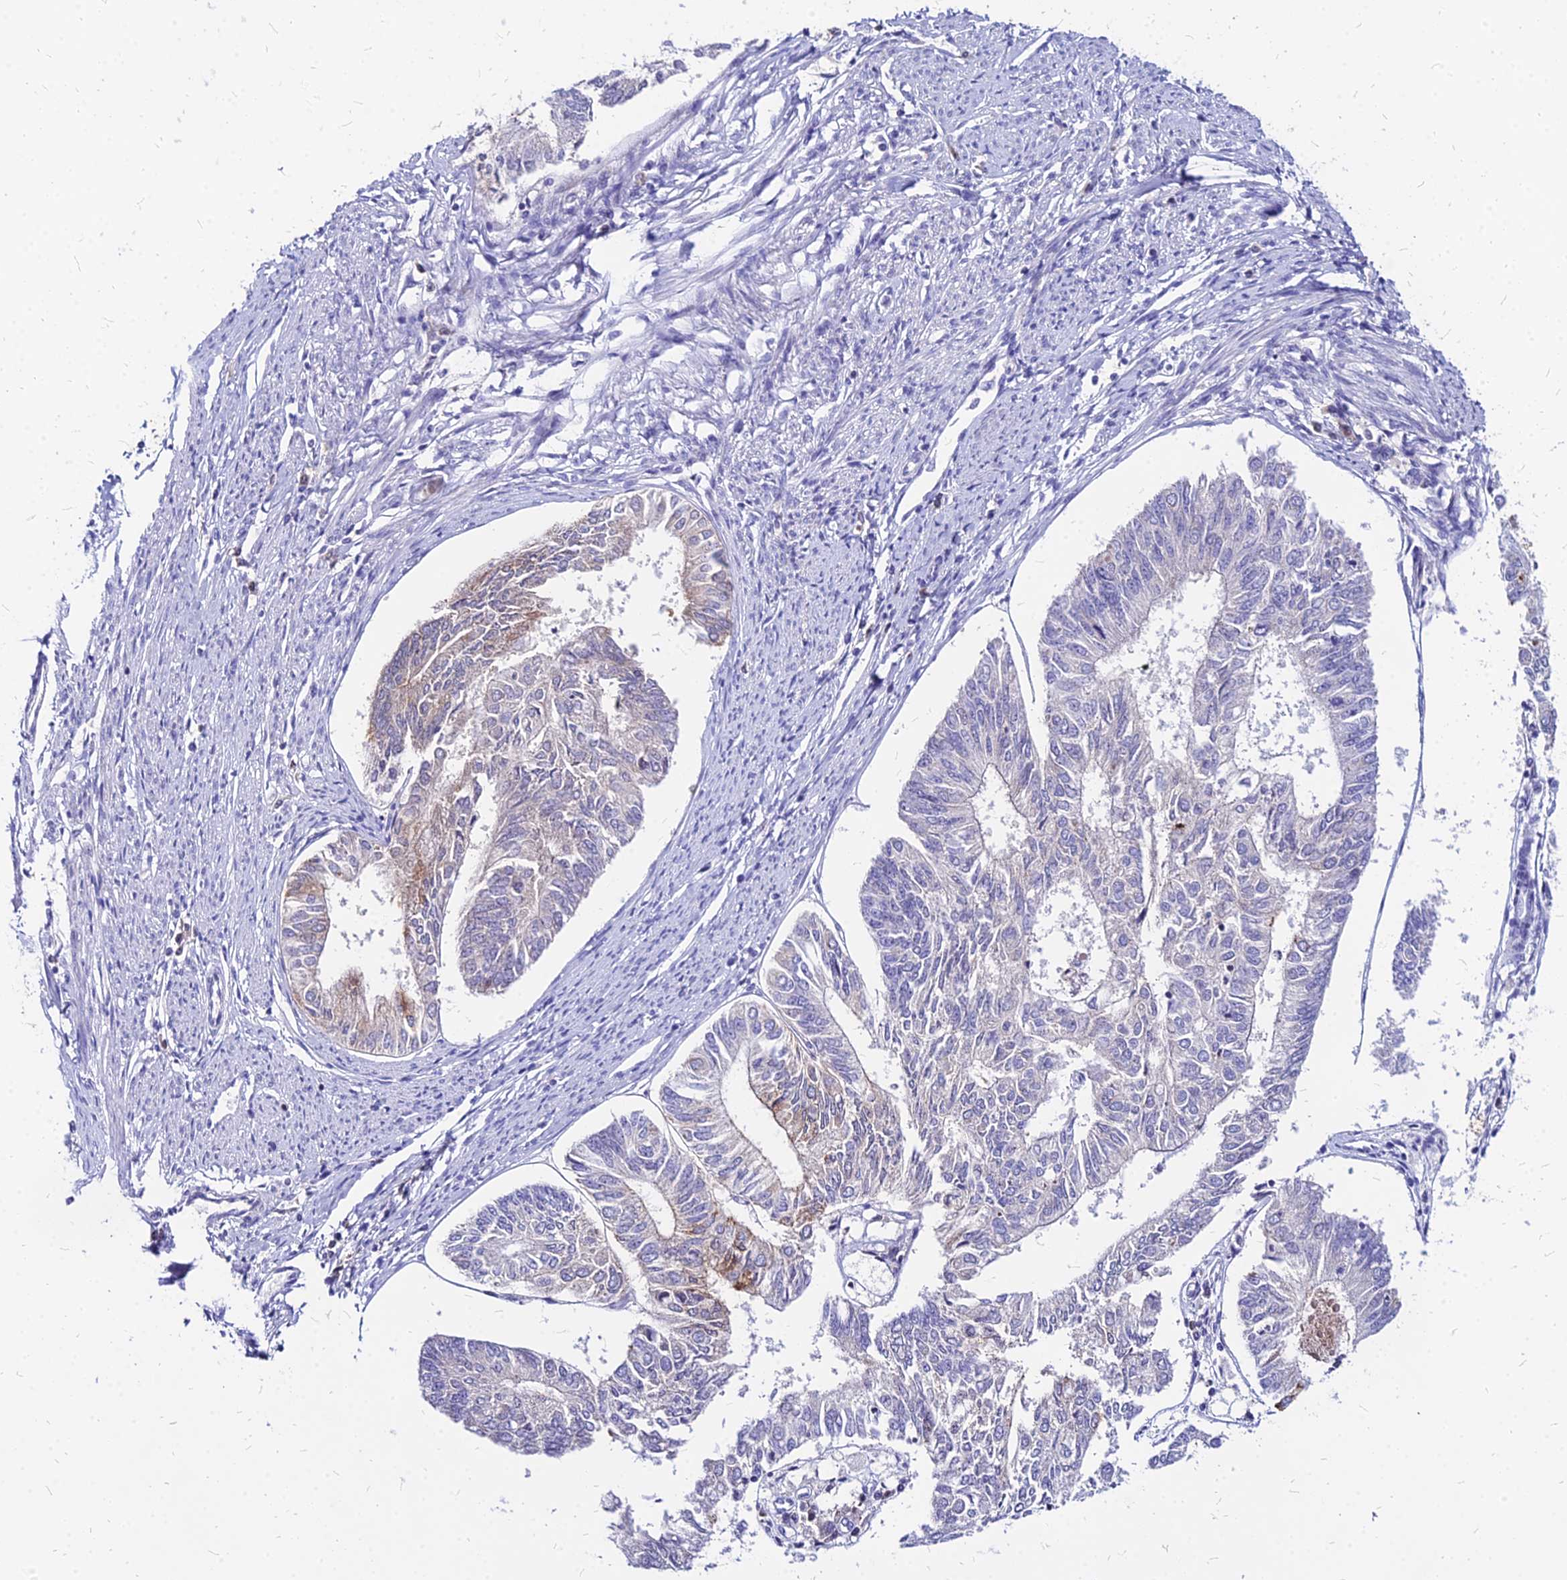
{"staining": {"intensity": "weak", "quantity": "<25%", "location": "cytoplasmic/membranous"}, "tissue": "endometrial cancer", "cell_type": "Tumor cells", "image_type": "cancer", "snomed": [{"axis": "morphology", "description": "Adenocarcinoma, NOS"}, {"axis": "topography", "description": "Endometrium"}], "caption": "Immunohistochemistry image of neoplastic tissue: human endometrial cancer (adenocarcinoma) stained with DAB demonstrates no significant protein expression in tumor cells.", "gene": "ACSM6", "patient": {"sex": "female", "age": 68}}